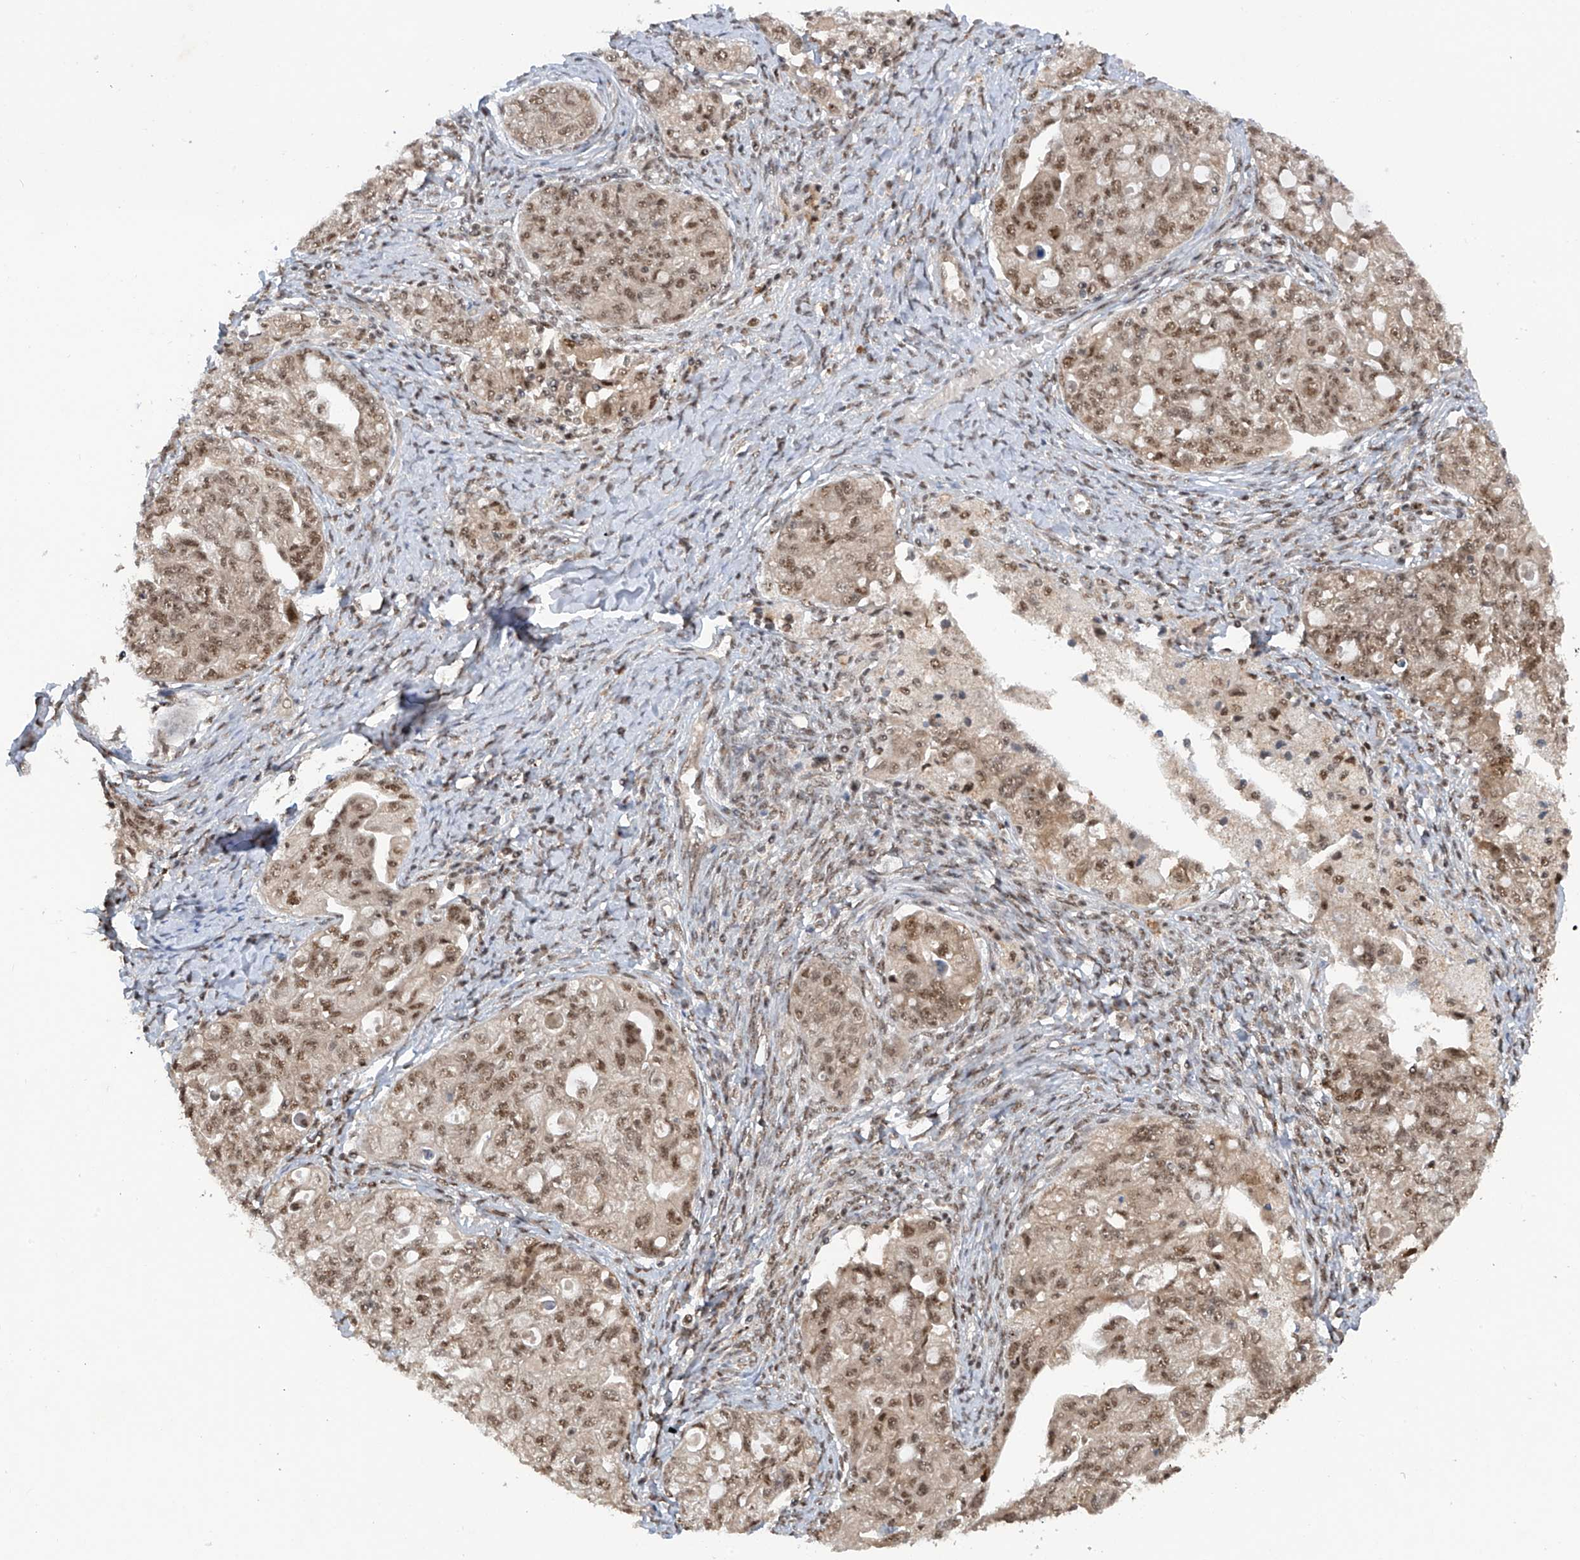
{"staining": {"intensity": "moderate", "quantity": ">75%", "location": "nuclear"}, "tissue": "ovarian cancer", "cell_type": "Tumor cells", "image_type": "cancer", "snomed": [{"axis": "morphology", "description": "Carcinoma, NOS"}, {"axis": "morphology", "description": "Cystadenocarcinoma, serous, NOS"}, {"axis": "topography", "description": "Ovary"}], "caption": "The immunohistochemical stain labels moderate nuclear positivity in tumor cells of ovarian cancer tissue.", "gene": "RPAIN", "patient": {"sex": "female", "age": 69}}